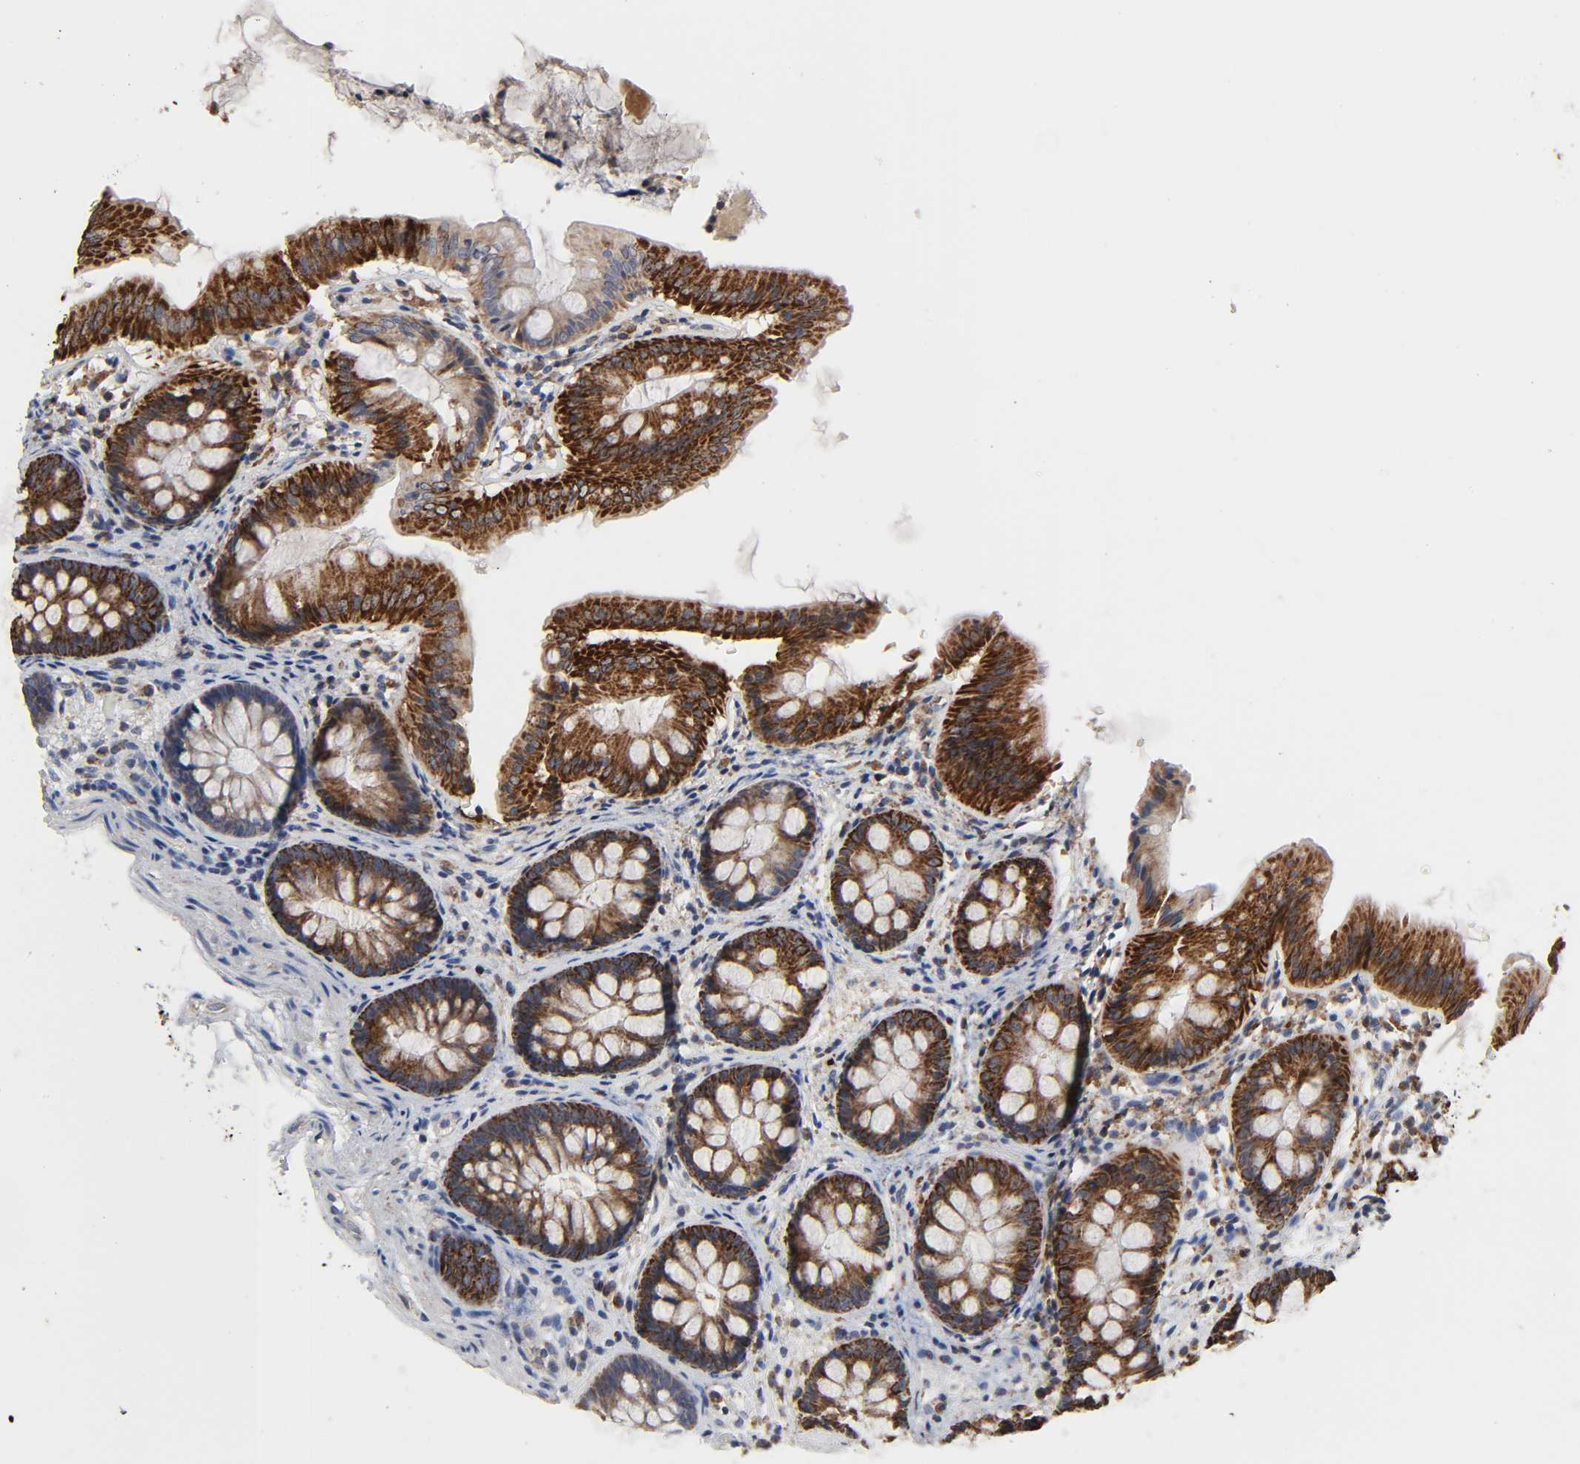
{"staining": {"intensity": "weak", "quantity": ">75%", "location": "cytoplasmic/membranous"}, "tissue": "colon", "cell_type": "Endothelial cells", "image_type": "normal", "snomed": [{"axis": "morphology", "description": "Normal tissue, NOS"}, {"axis": "topography", "description": "Smooth muscle"}, {"axis": "topography", "description": "Colon"}], "caption": "Immunohistochemistry (DAB (3,3'-diaminobenzidine)) staining of benign human colon exhibits weak cytoplasmic/membranous protein positivity in approximately >75% of endothelial cells. Nuclei are stained in blue.", "gene": "COX6B1", "patient": {"sex": "male", "age": 67}}